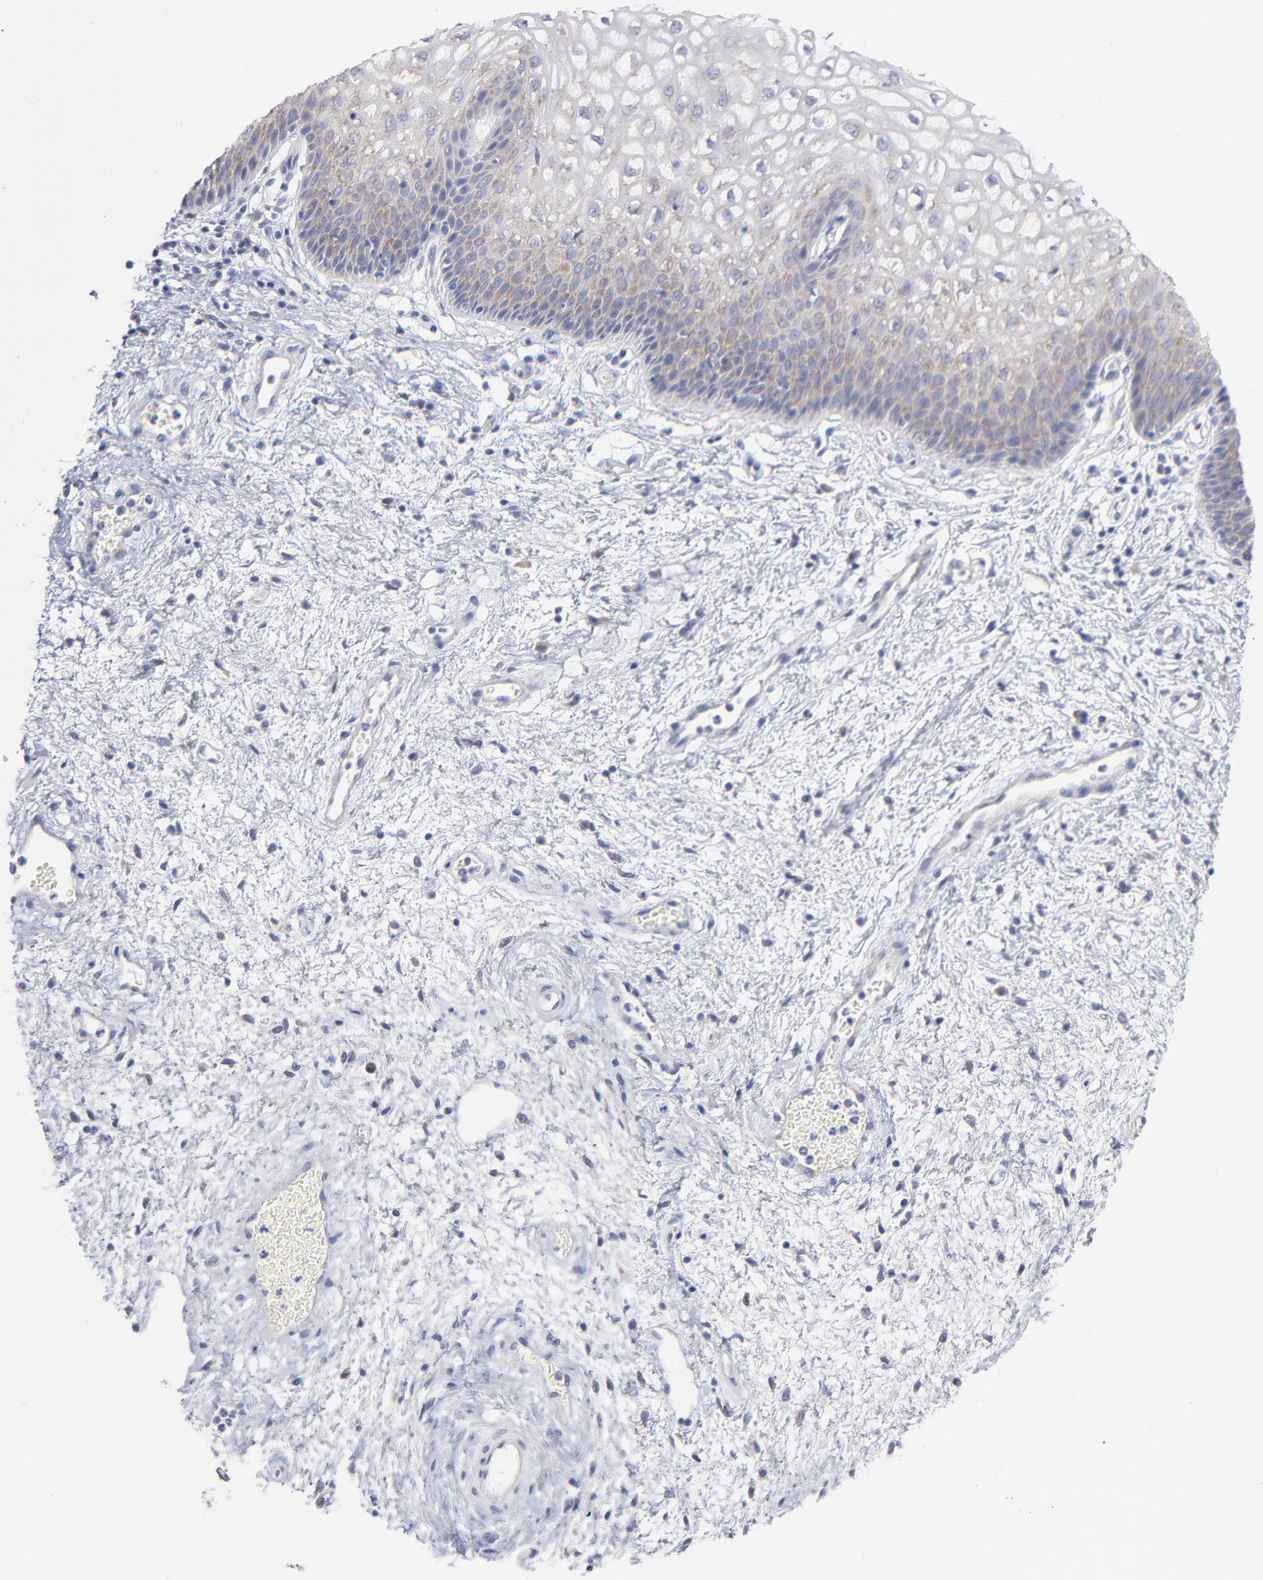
{"staining": {"intensity": "moderate", "quantity": "<25%", "location": "cytoplasmic/membranous"}, "tissue": "vagina", "cell_type": "Squamous epithelial cells", "image_type": "normal", "snomed": [{"axis": "morphology", "description": "Normal tissue, NOS"}, {"axis": "topography", "description": "Vagina"}], "caption": "The image demonstrates immunohistochemical staining of benign vagina. There is moderate cytoplasmic/membranous expression is seen in approximately <25% of squamous epithelial cells.", "gene": "RPS24", "patient": {"sex": "female", "age": 34}}